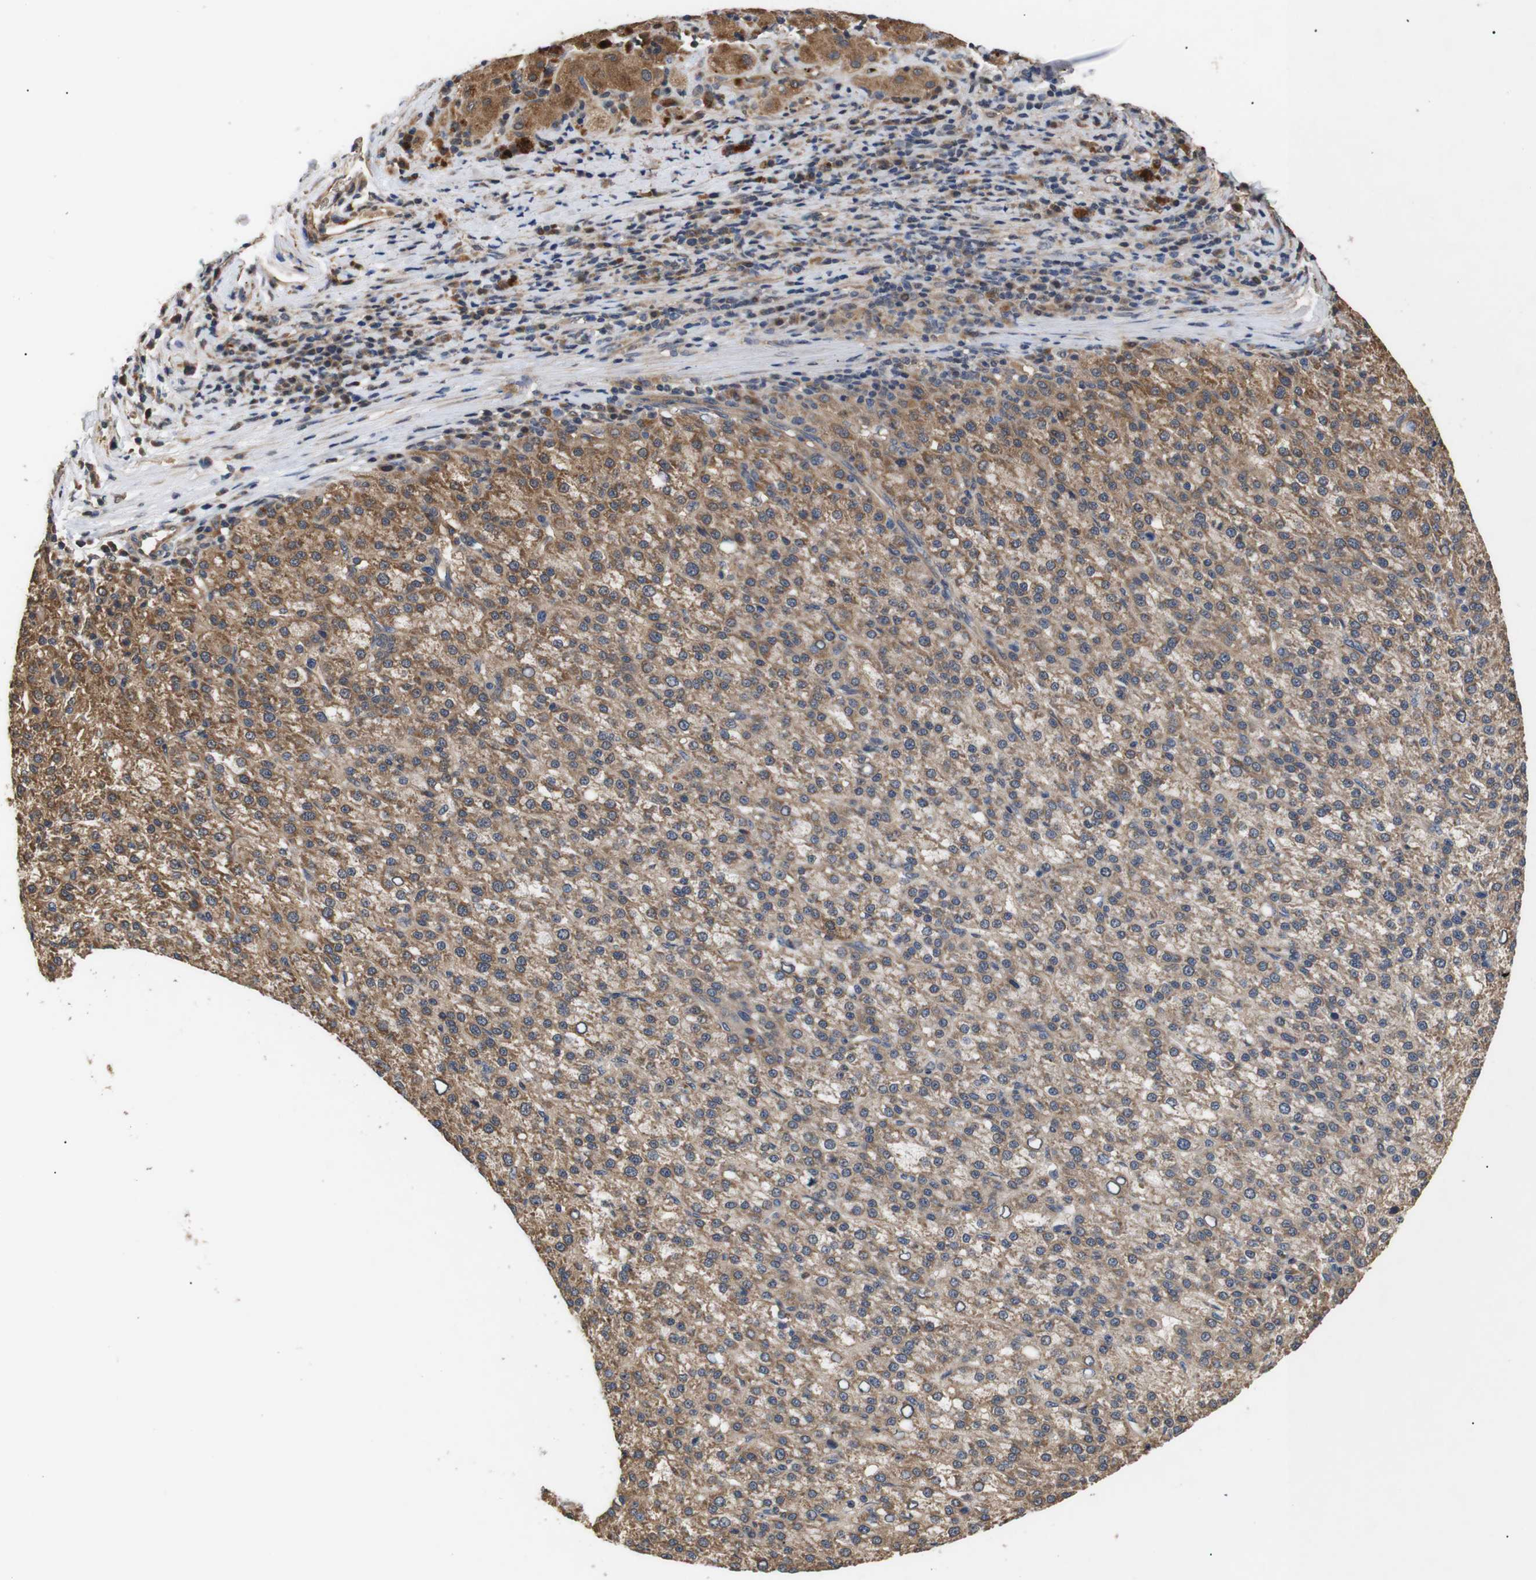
{"staining": {"intensity": "moderate", "quantity": ">75%", "location": "cytoplasmic/membranous"}, "tissue": "liver cancer", "cell_type": "Tumor cells", "image_type": "cancer", "snomed": [{"axis": "morphology", "description": "Carcinoma, Hepatocellular, NOS"}, {"axis": "topography", "description": "Liver"}], "caption": "High-magnification brightfield microscopy of hepatocellular carcinoma (liver) stained with DAB (brown) and counterstained with hematoxylin (blue). tumor cells exhibit moderate cytoplasmic/membranous expression is present in approximately>75% of cells.", "gene": "DDR1", "patient": {"sex": "female", "age": 58}}